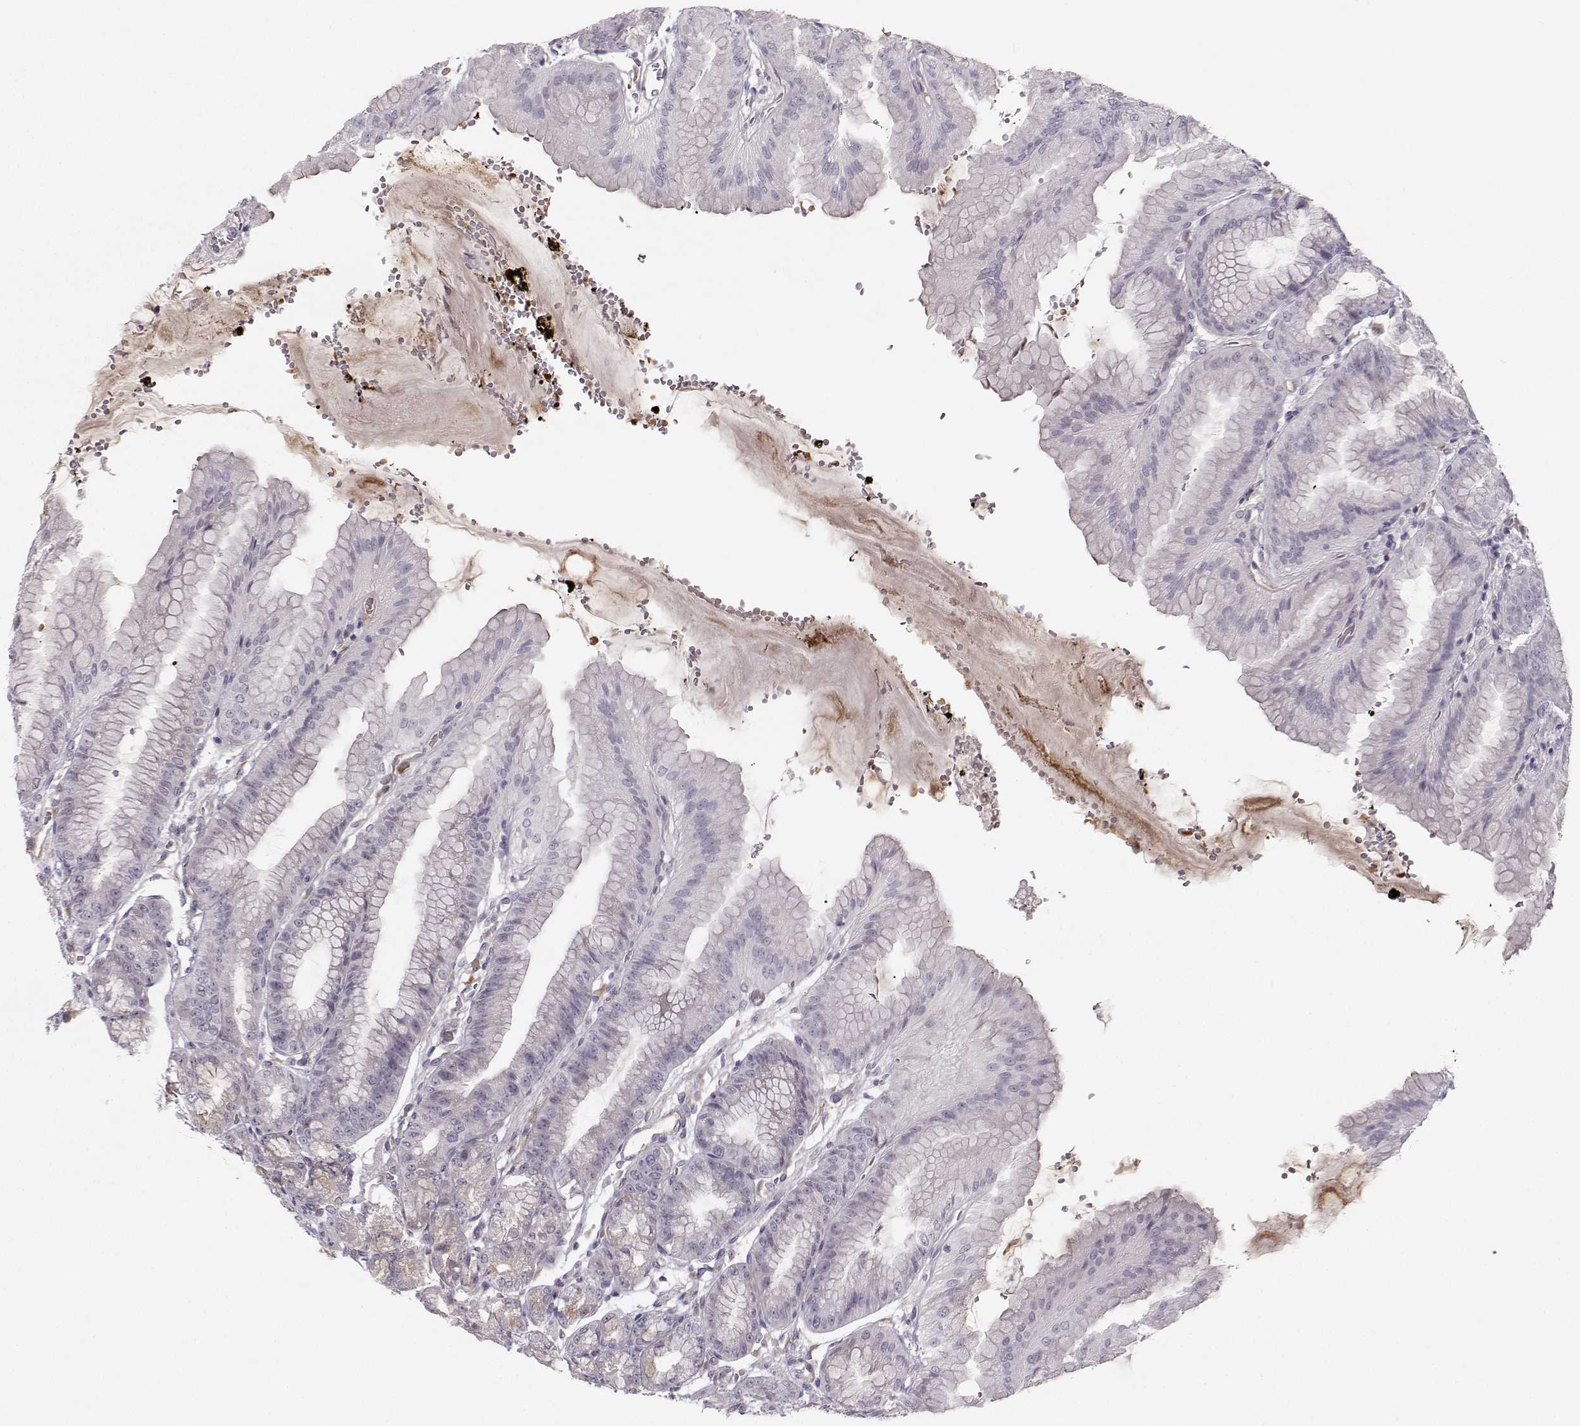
{"staining": {"intensity": "moderate", "quantity": "<25%", "location": "cytoplasmic/membranous"}, "tissue": "stomach", "cell_type": "Glandular cells", "image_type": "normal", "snomed": [{"axis": "morphology", "description": "Normal tissue, NOS"}, {"axis": "topography", "description": "Stomach, lower"}], "caption": "Approximately <25% of glandular cells in unremarkable stomach exhibit moderate cytoplasmic/membranous protein staining as visualized by brown immunohistochemical staining.", "gene": "OPRD1", "patient": {"sex": "male", "age": 71}}